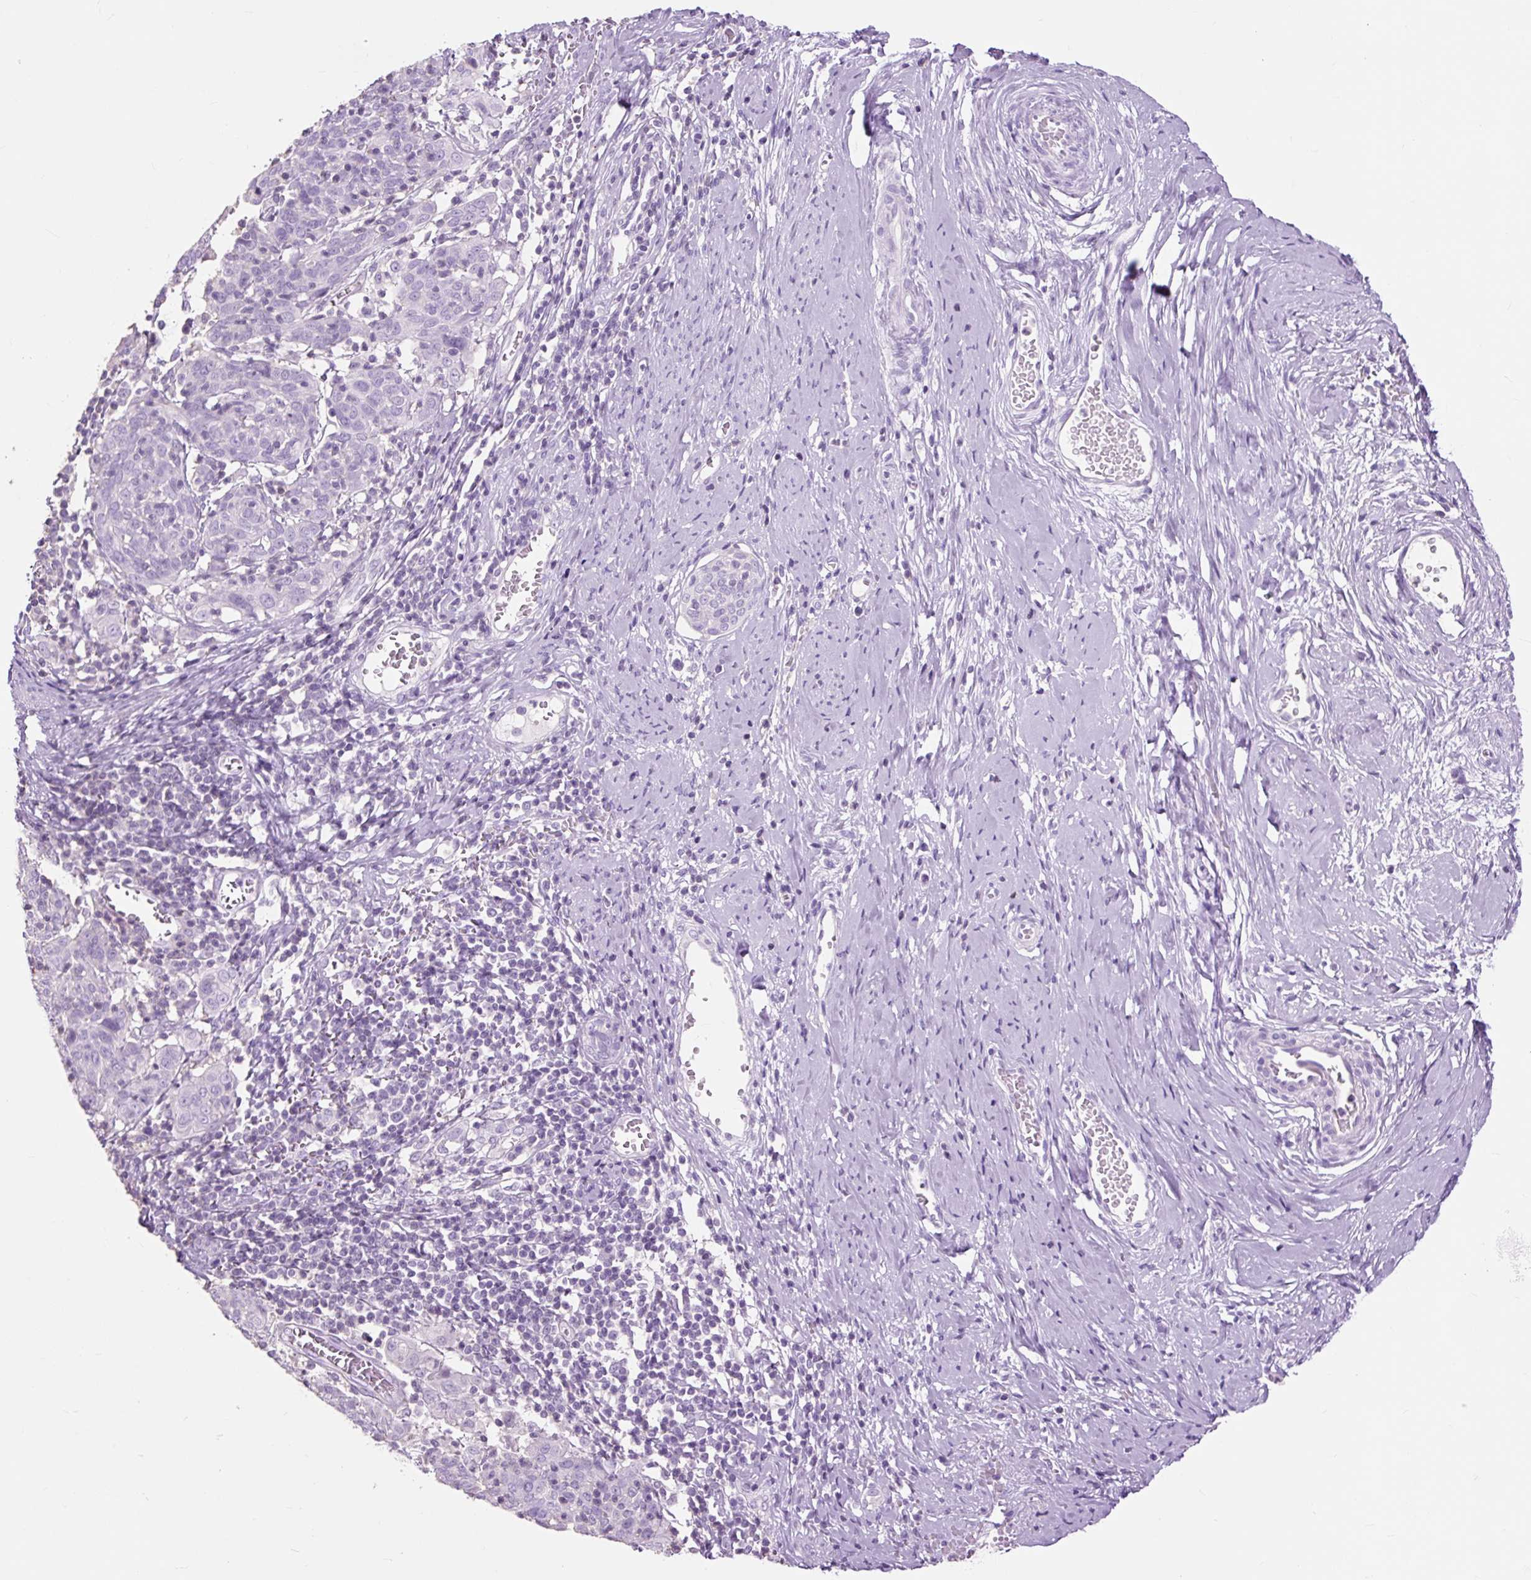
{"staining": {"intensity": "negative", "quantity": "none", "location": "none"}, "tissue": "cervical cancer", "cell_type": "Tumor cells", "image_type": "cancer", "snomed": [{"axis": "morphology", "description": "Squamous cell carcinoma, NOS"}, {"axis": "topography", "description": "Cervix"}], "caption": "There is no significant staining in tumor cells of cervical cancer (squamous cell carcinoma).", "gene": "OR10A7", "patient": {"sex": "female", "age": 67}}